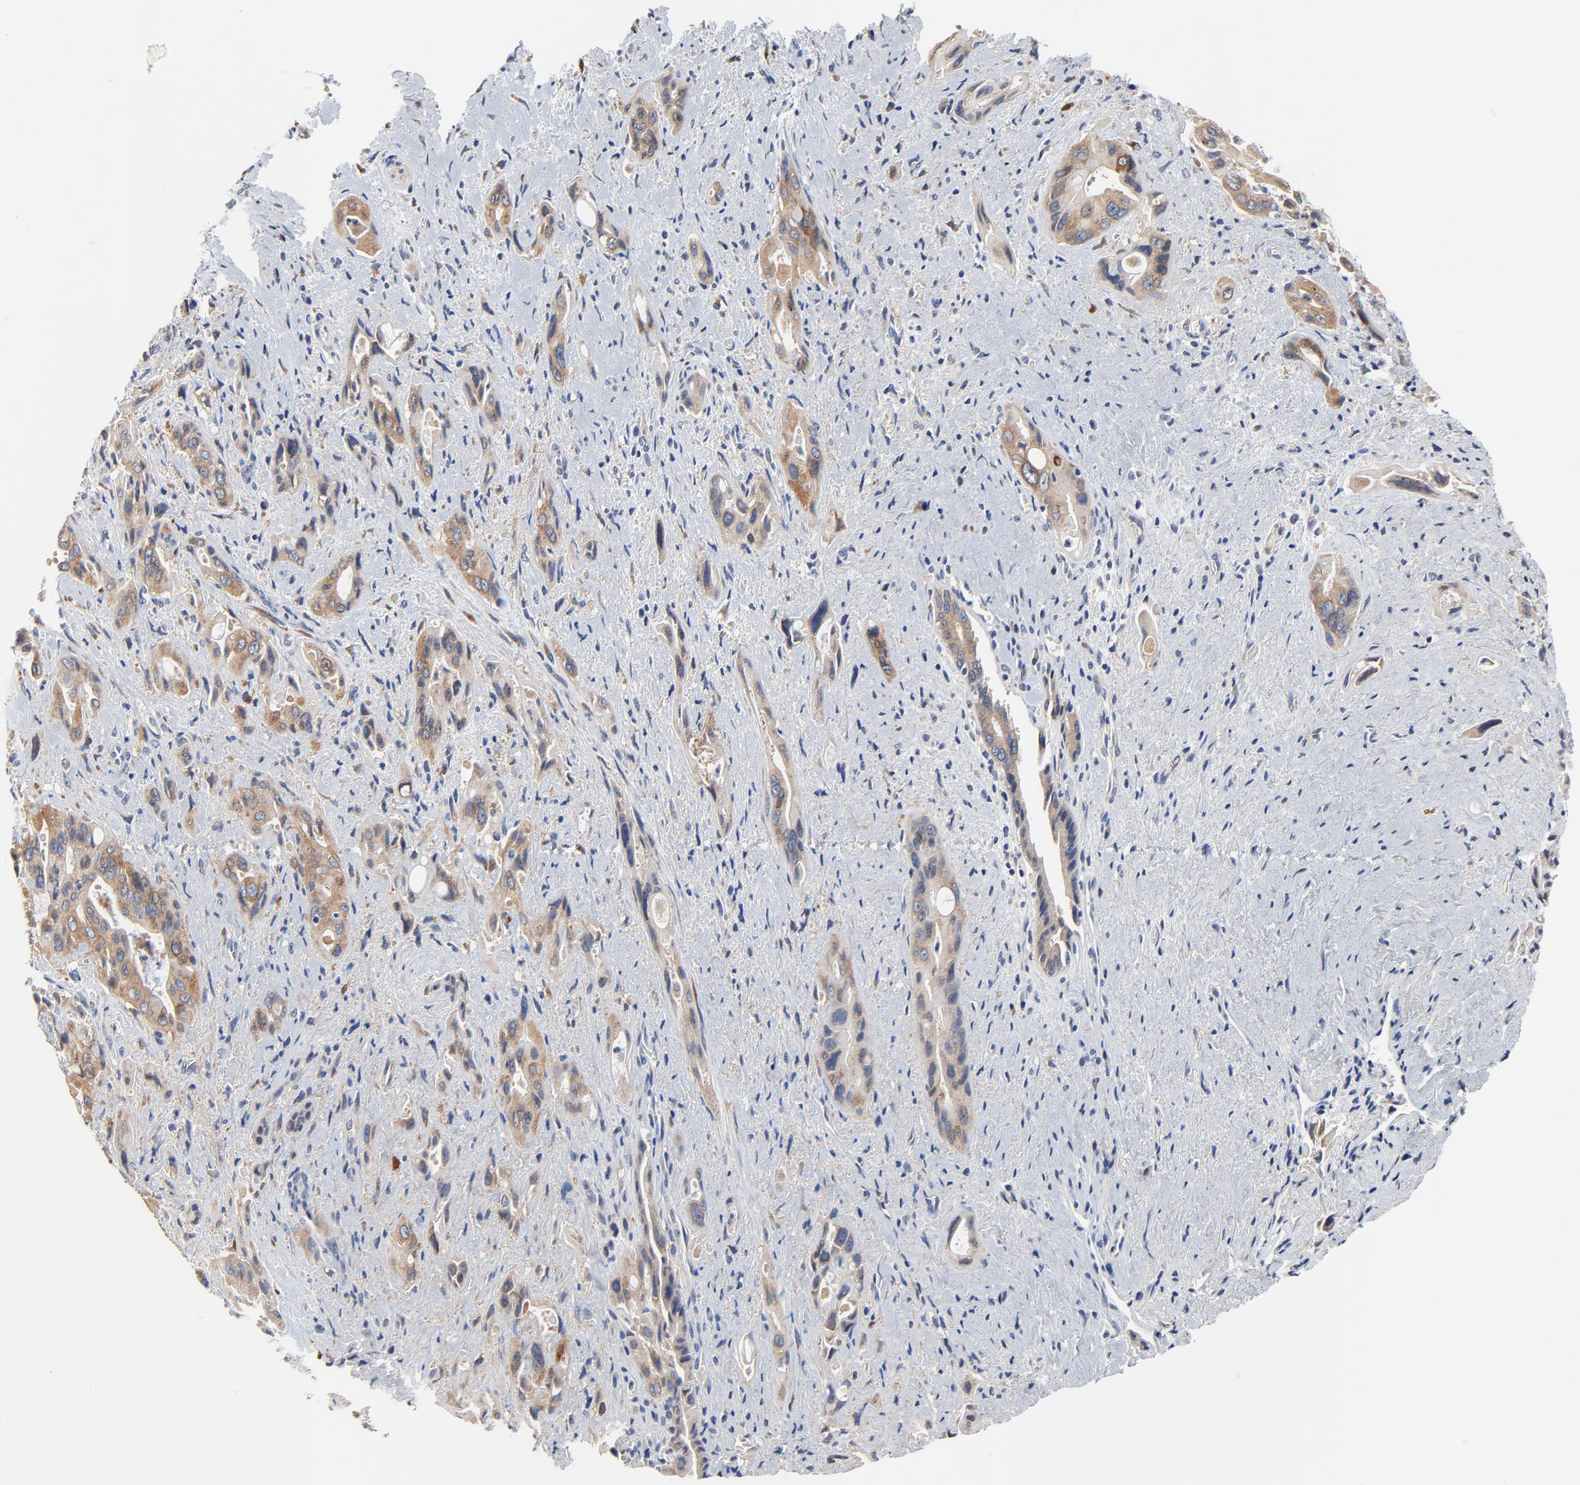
{"staining": {"intensity": "moderate", "quantity": ">75%", "location": "cytoplasmic/membranous"}, "tissue": "pancreatic cancer", "cell_type": "Tumor cells", "image_type": "cancer", "snomed": [{"axis": "morphology", "description": "Adenocarcinoma, NOS"}, {"axis": "topography", "description": "Pancreas"}], "caption": "Moderate cytoplasmic/membranous staining for a protein is identified in about >75% of tumor cells of pancreatic cancer using immunohistochemistry (IHC).", "gene": "VAV2", "patient": {"sex": "male", "age": 77}}